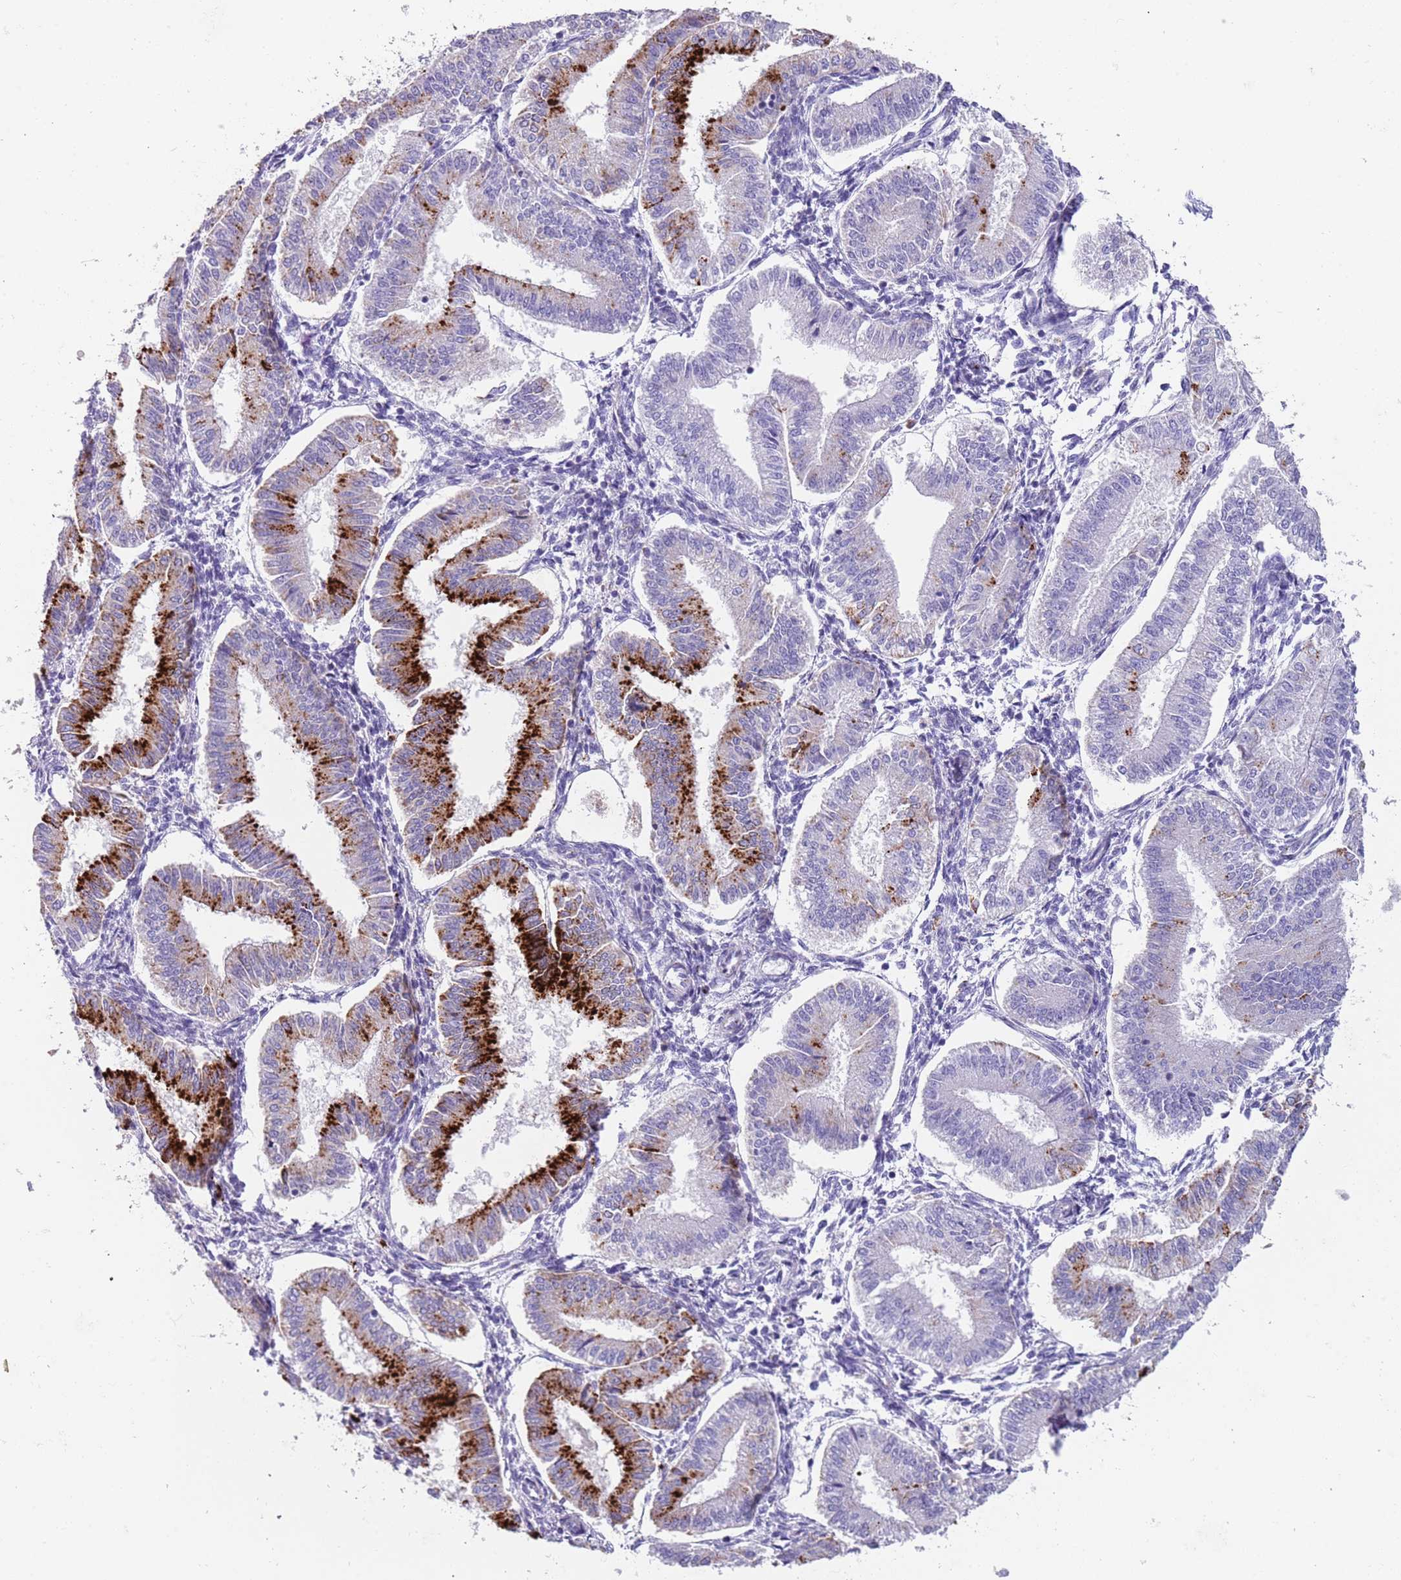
{"staining": {"intensity": "negative", "quantity": "none", "location": "none"}, "tissue": "endometrium", "cell_type": "Cells in endometrial stroma", "image_type": "normal", "snomed": [{"axis": "morphology", "description": "Normal tissue, NOS"}, {"axis": "topography", "description": "Endometrium"}], "caption": "Immunohistochemical staining of benign endometrium exhibits no significant staining in cells in endometrial stroma.", "gene": "LRRN3", "patient": {"sex": "female", "age": 39}}